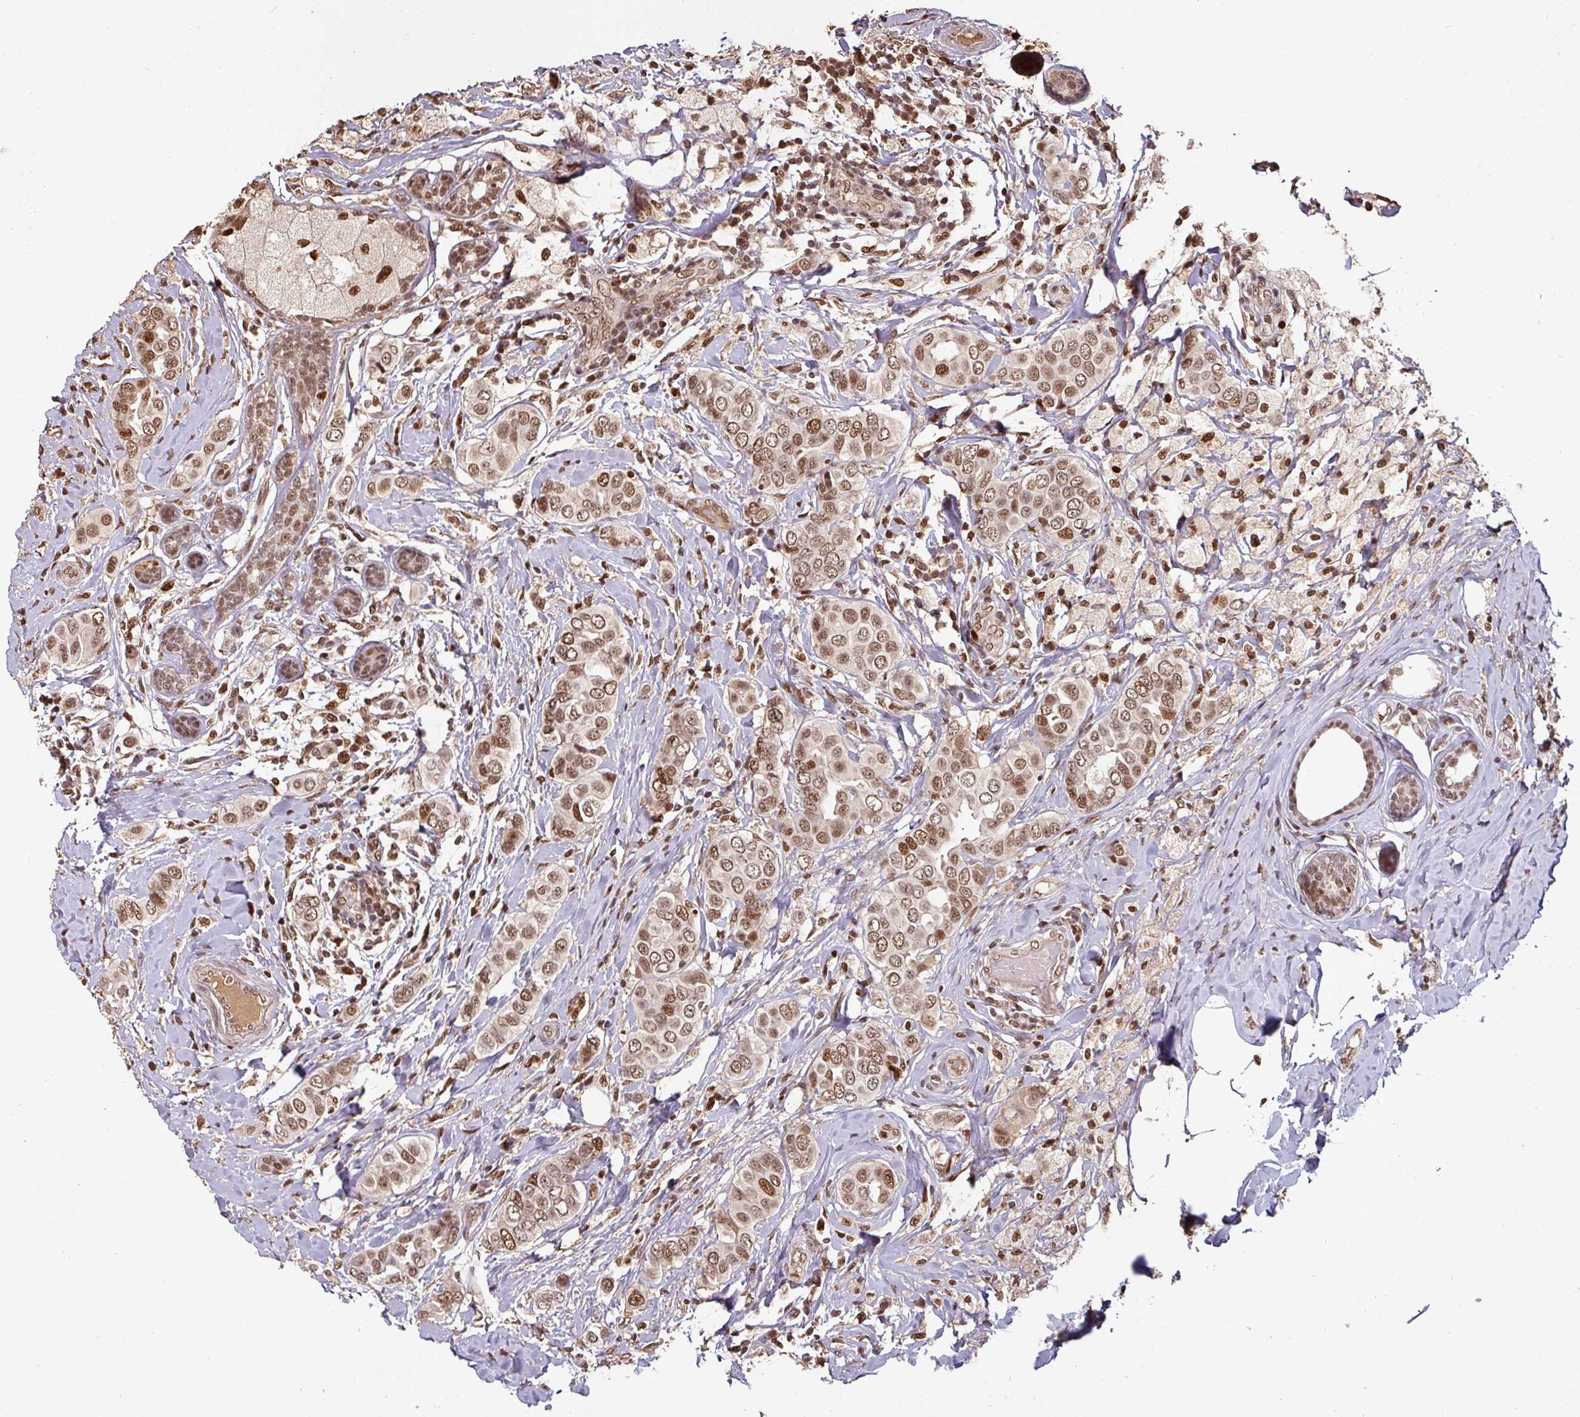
{"staining": {"intensity": "moderate", "quantity": ">75%", "location": "nuclear"}, "tissue": "breast cancer", "cell_type": "Tumor cells", "image_type": "cancer", "snomed": [{"axis": "morphology", "description": "Lobular carcinoma"}, {"axis": "topography", "description": "Breast"}], "caption": "Lobular carcinoma (breast) tissue reveals moderate nuclear staining in approximately >75% of tumor cells, visualized by immunohistochemistry.", "gene": "POLD1", "patient": {"sex": "female", "age": 51}}